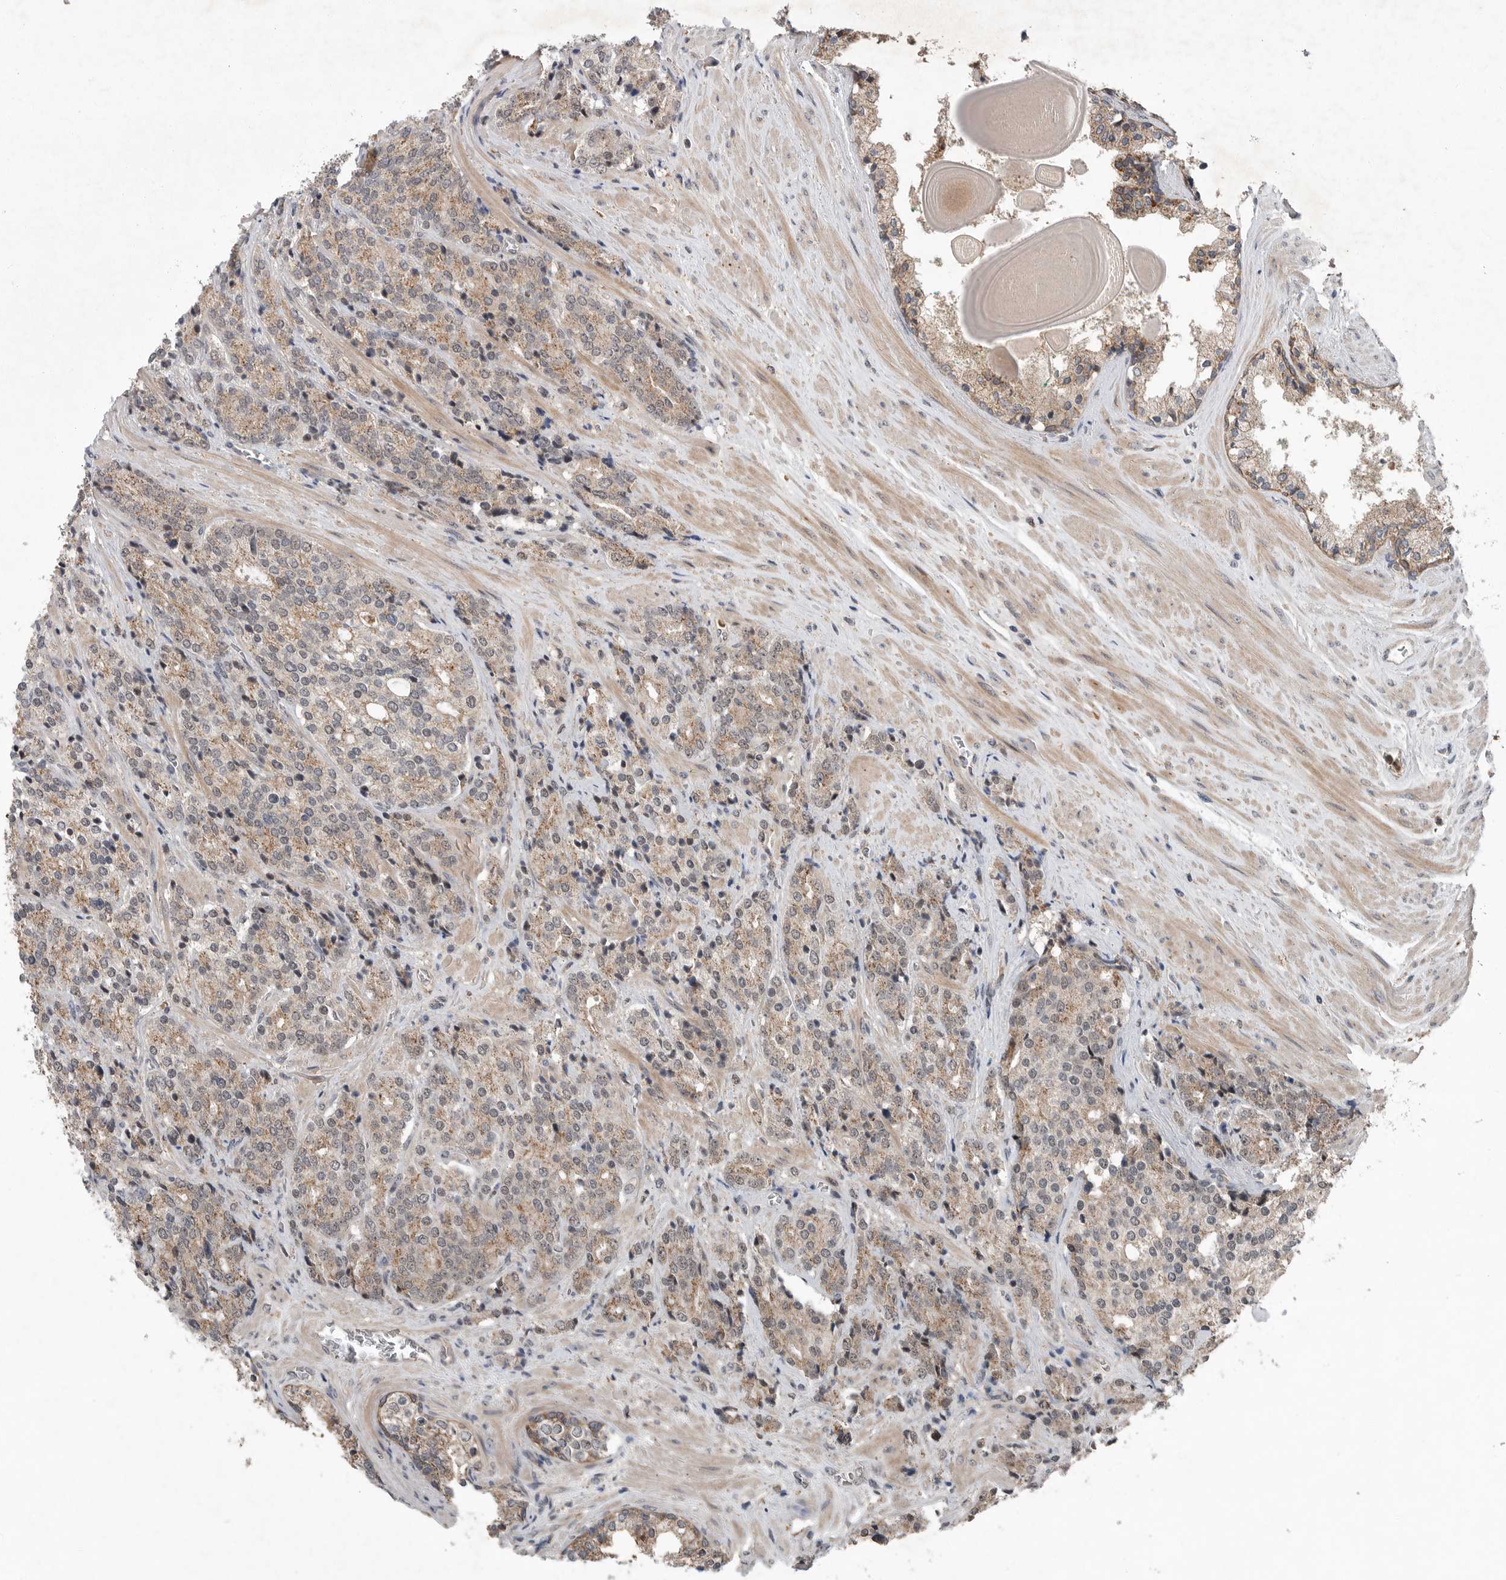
{"staining": {"intensity": "weak", "quantity": ">75%", "location": "cytoplasmic/membranous"}, "tissue": "prostate cancer", "cell_type": "Tumor cells", "image_type": "cancer", "snomed": [{"axis": "morphology", "description": "Adenocarcinoma, High grade"}, {"axis": "topography", "description": "Prostate"}], "caption": "Brown immunohistochemical staining in prostate cancer demonstrates weak cytoplasmic/membranous positivity in approximately >75% of tumor cells. (DAB = brown stain, brightfield microscopy at high magnification).", "gene": "SCP2", "patient": {"sex": "male", "age": 71}}